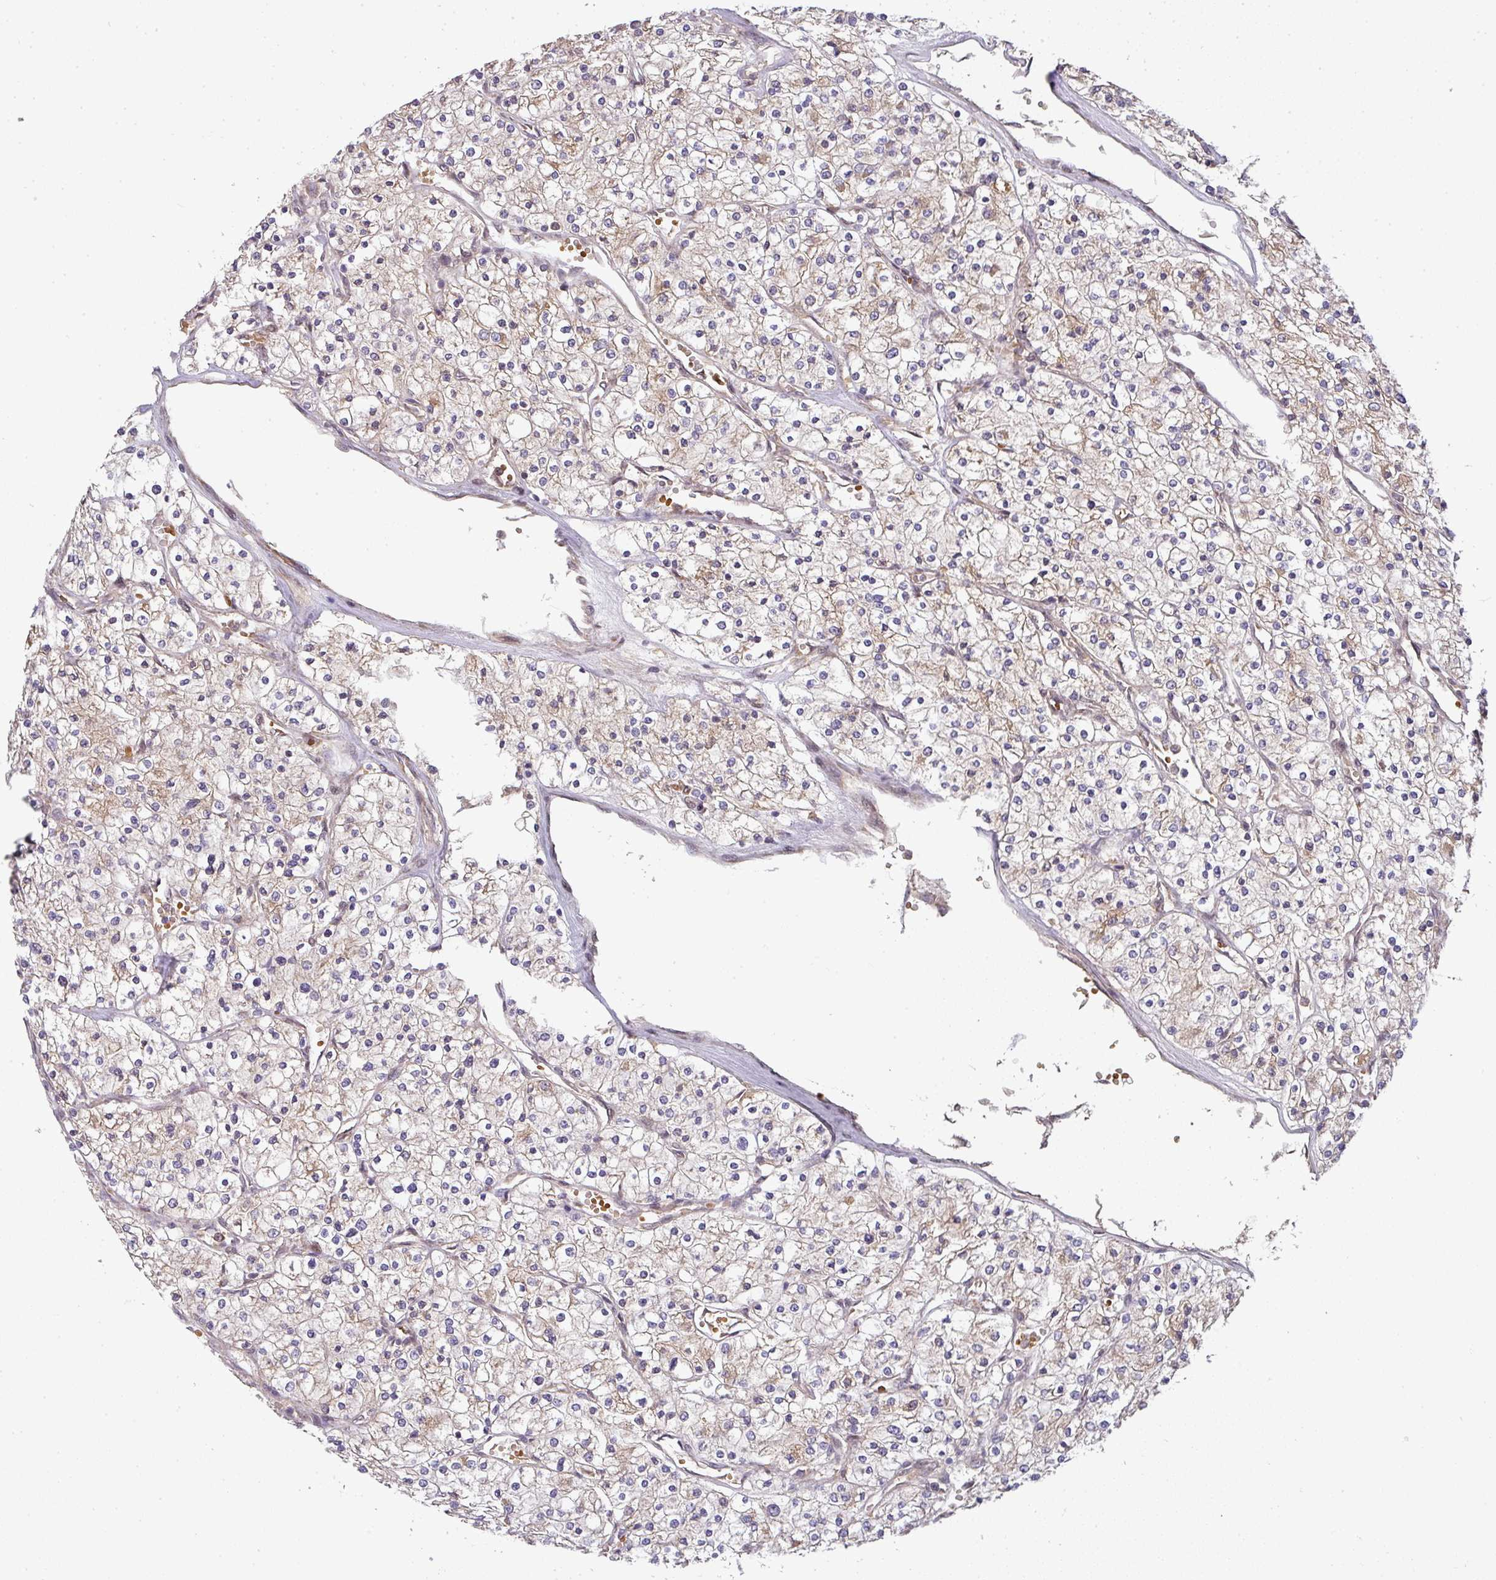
{"staining": {"intensity": "negative", "quantity": "none", "location": "none"}, "tissue": "renal cancer", "cell_type": "Tumor cells", "image_type": "cancer", "snomed": [{"axis": "morphology", "description": "Adenocarcinoma, NOS"}, {"axis": "topography", "description": "Kidney"}], "caption": "Renal cancer was stained to show a protein in brown. There is no significant positivity in tumor cells. (Immunohistochemistry, brightfield microscopy, high magnification).", "gene": "MALSU1", "patient": {"sex": "male", "age": 80}}